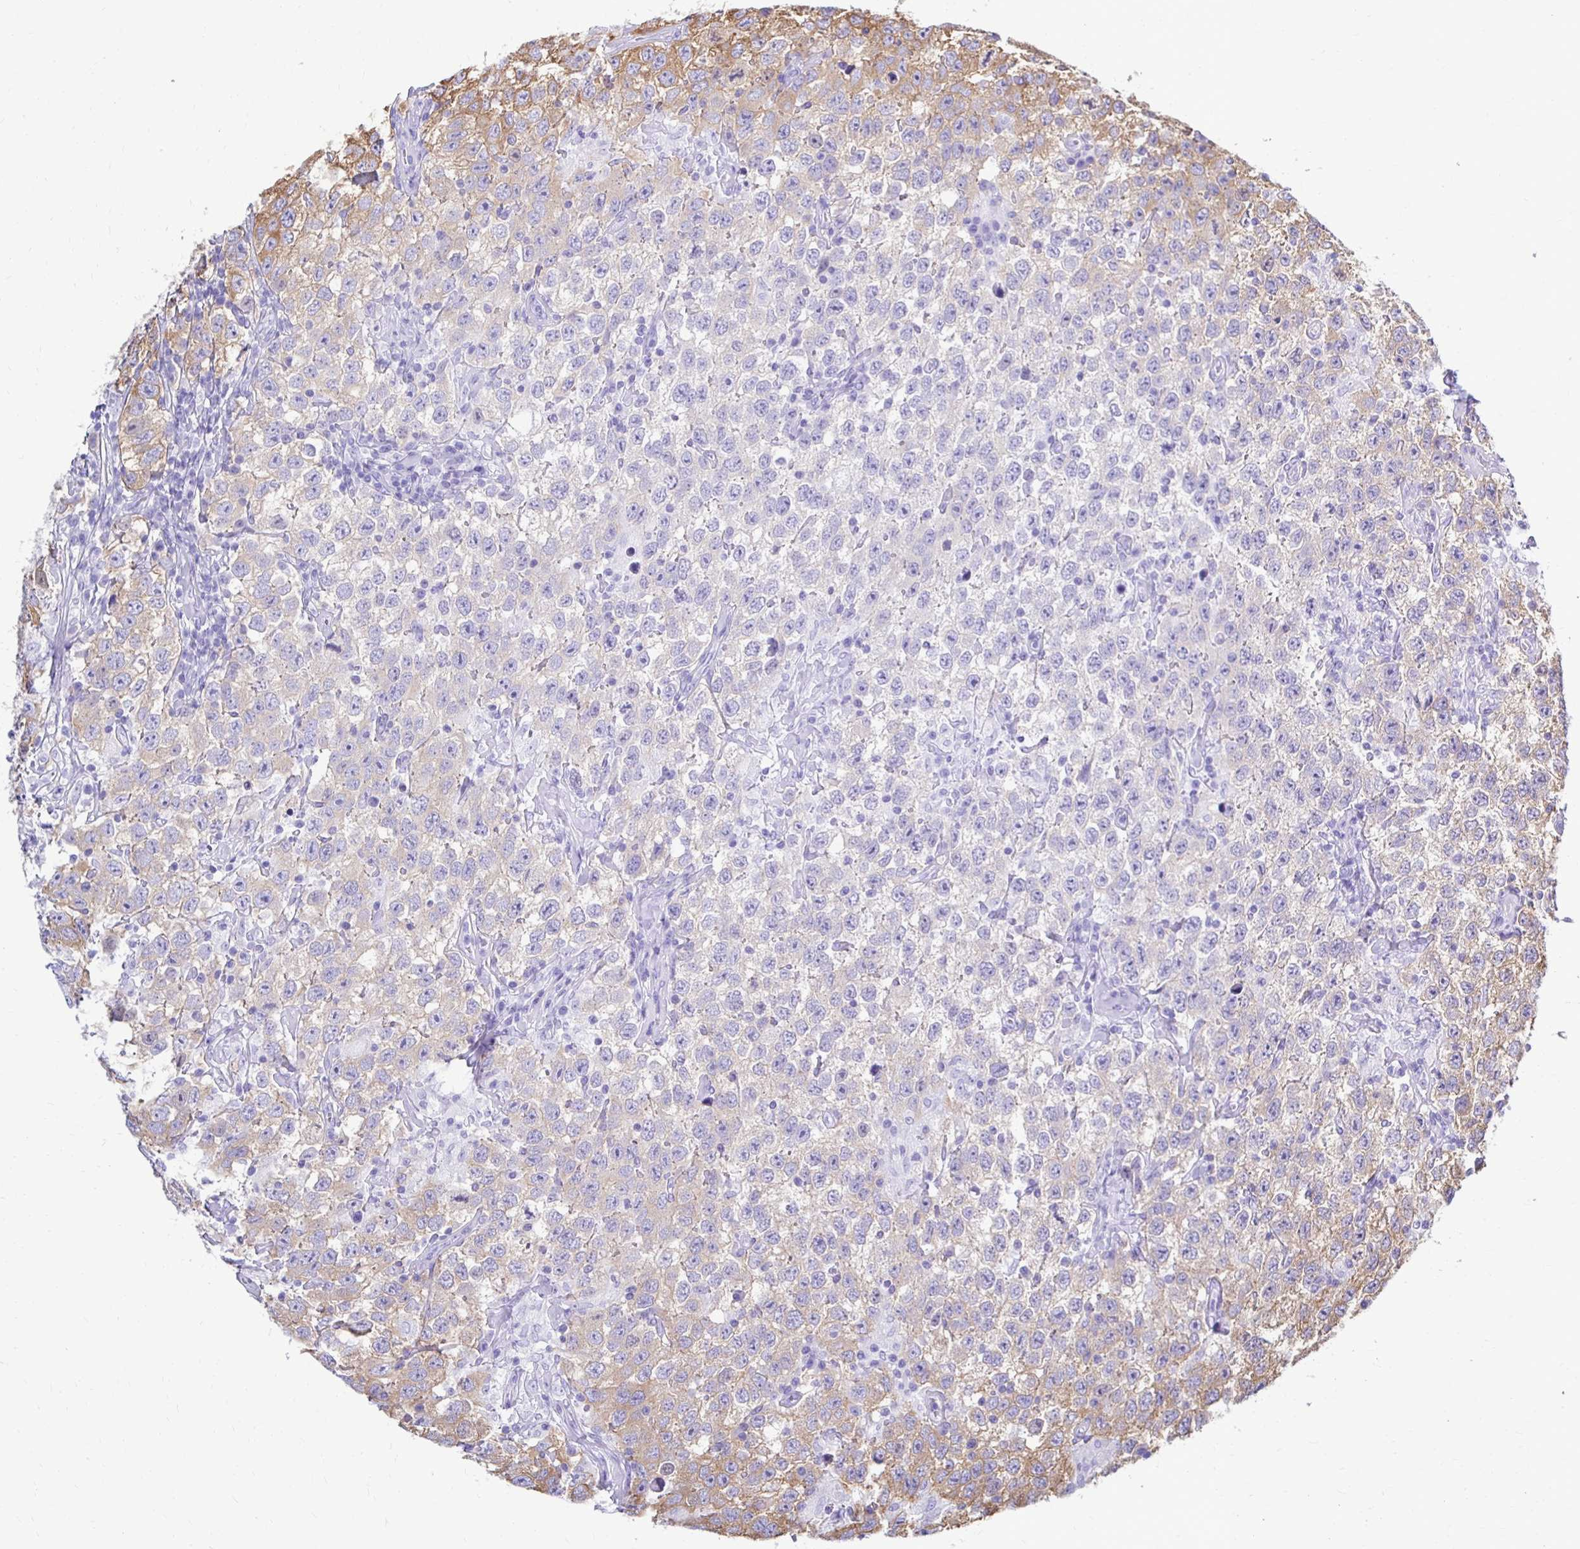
{"staining": {"intensity": "moderate", "quantity": "25%-75%", "location": "cytoplasmic/membranous"}, "tissue": "testis cancer", "cell_type": "Tumor cells", "image_type": "cancer", "snomed": [{"axis": "morphology", "description": "Seminoma, NOS"}, {"axis": "topography", "description": "Testis"}], "caption": "Testis cancer stained with a protein marker exhibits moderate staining in tumor cells.", "gene": "CTPS1", "patient": {"sex": "male", "age": 41}}